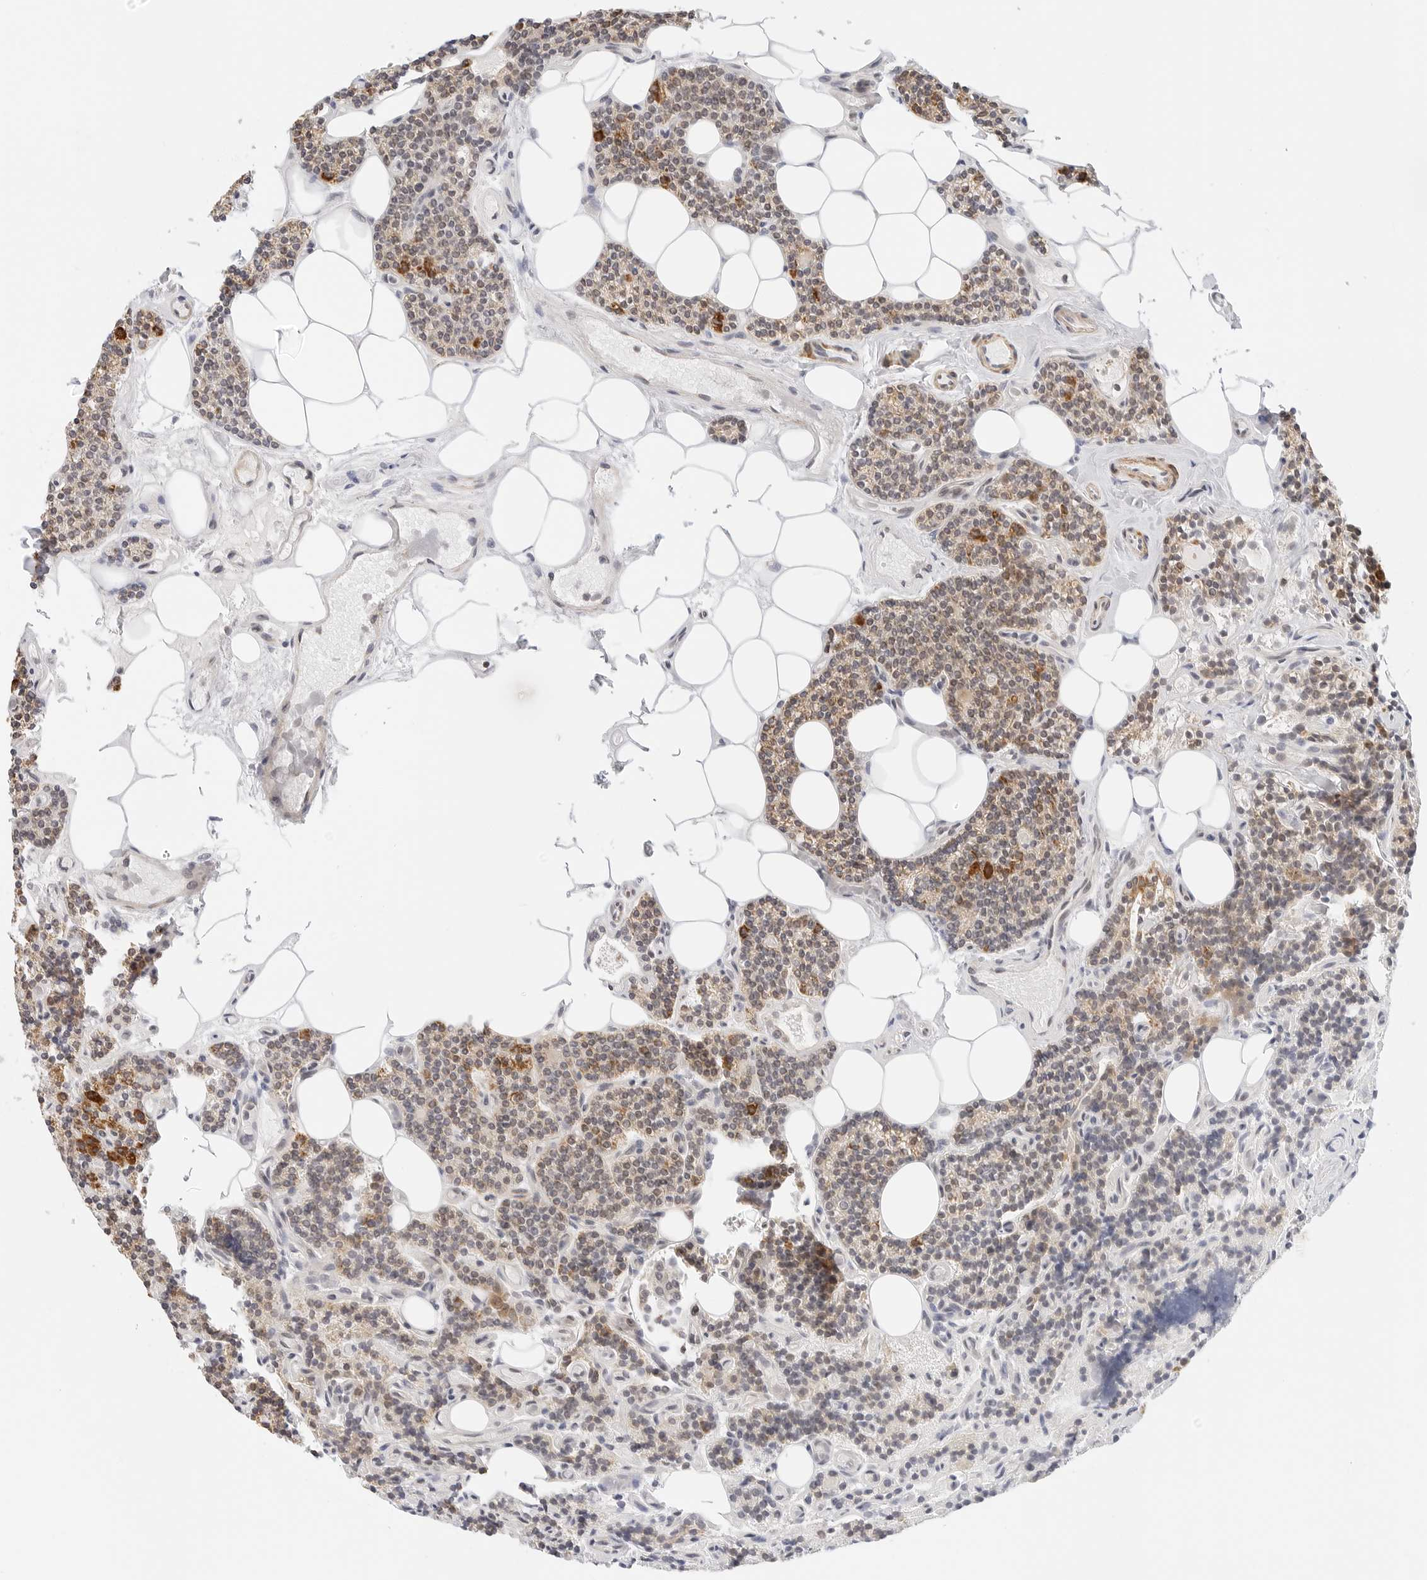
{"staining": {"intensity": "moderate", "quantity": "<25%", "location": "cytoplasmic/membranous"}, "tissue": "parathyroid gland", "cell_type": "Glandular cells", "image_type": "normal", "snomed": [{"axis": "morphology", "description": "Normal tissue, NOS"}, {"axis": "topography", "description": "Parathyroid gland"}], "caption": "Immunohistochemical staining of normal parathyroid gland shows low levels of moderate cytoplasmic/membranous expression in about <25% of glandular cells. (Stains: DAB in brown, nuclei in blue, Microscopy: brightfield microscopy at high magnification).", "gene": "GORAB", "patient": {"sex": "female", "age": 43}}